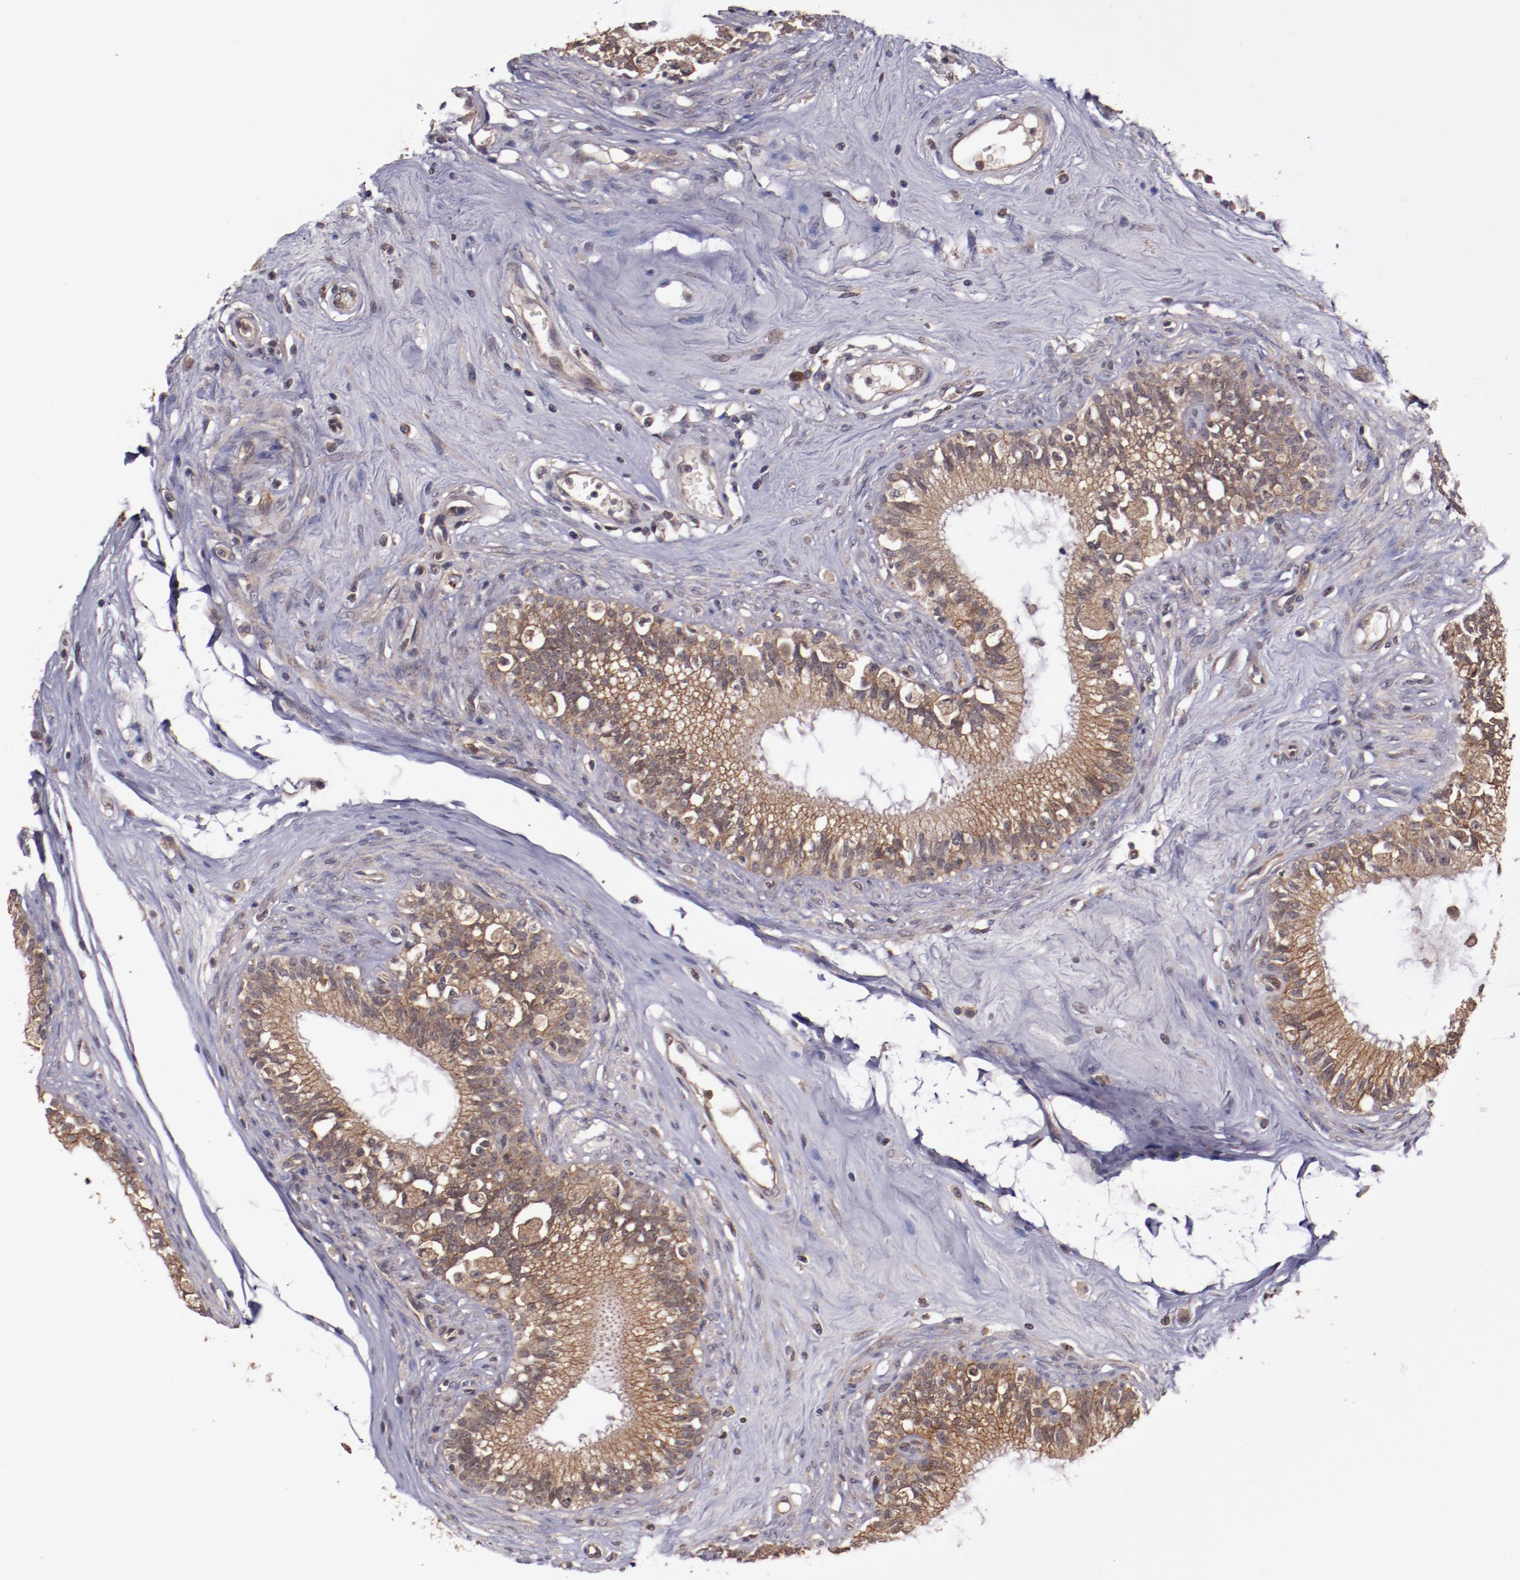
{"staining": {"intensity": "weak", "quantity": ">75%", "location": "cytoplasmic/membranous"}, "tissue": "epididymis", "cell_type": "Glandular cells", "image_type": "normal", "snomed": [{"axis": "morphology", "description": "Normal tissue, NOS"}, {"axis": "morphology", "description": "Inflammation, NOS"}, {"axis": "topography", "description": "Epididymis"}], "caption": "Human epididymis stained with a brown dye displays weak cytoplasmic/membranous positive staining in about >75% of glandular cells.", "gene": "FTSJ1", "patient": {"sex": "male", "age": 84}}